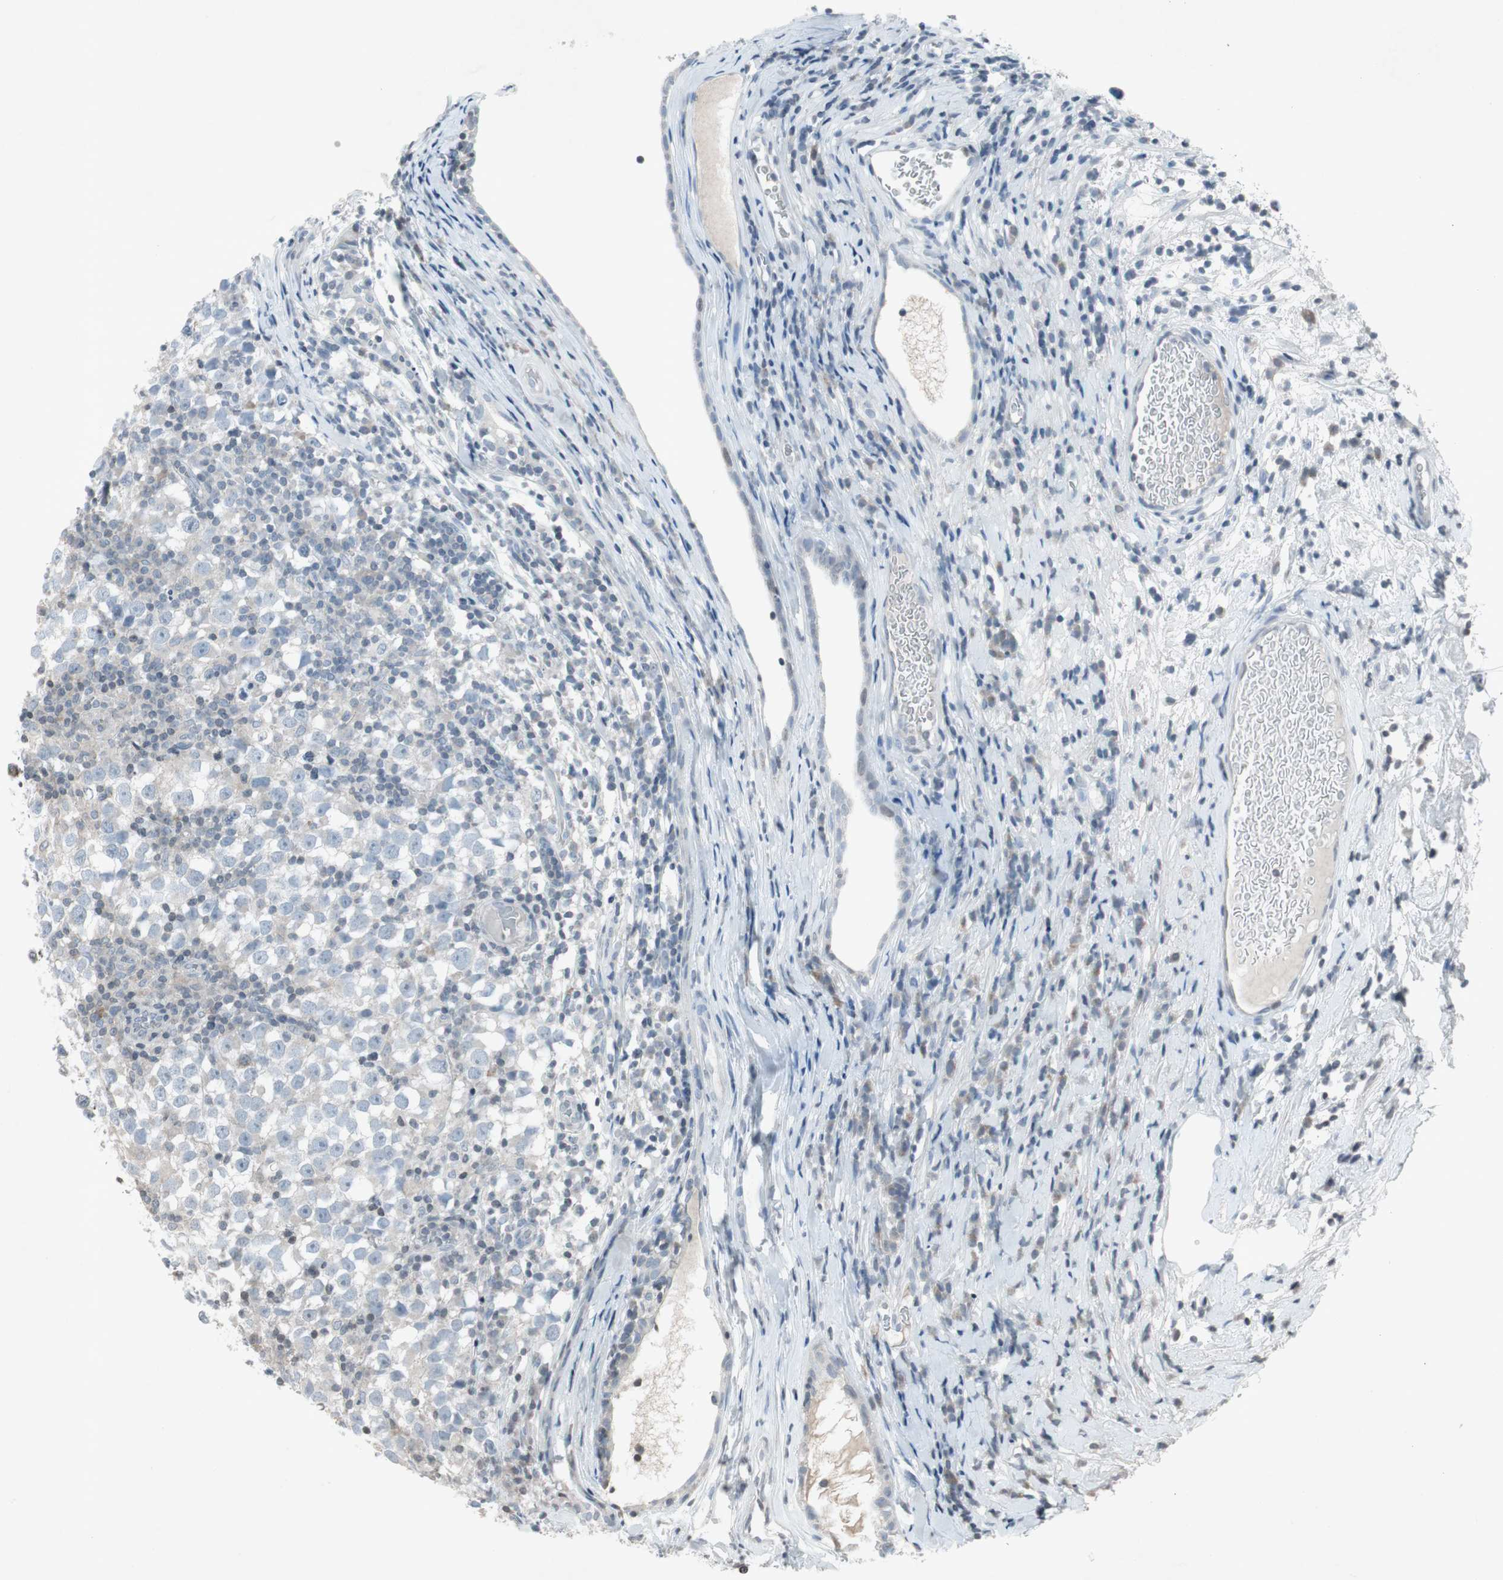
{"staining": {"intensity": "negative", "quantity": "none", "location": "none"}, "tissue": "testis cancer", "cell_type": "Tumor cells", "image_type": "cancer", "snomed": [{"axis": "morphology", "description": "Seminoma, NOS"}, {"axis": "topography", "description": "Testis"}], "caption": "Tumor cells show no significant protein positivity in testis seminoma.", "gene": "ARG2", "patient": {"sex": "male", "age": 65}}